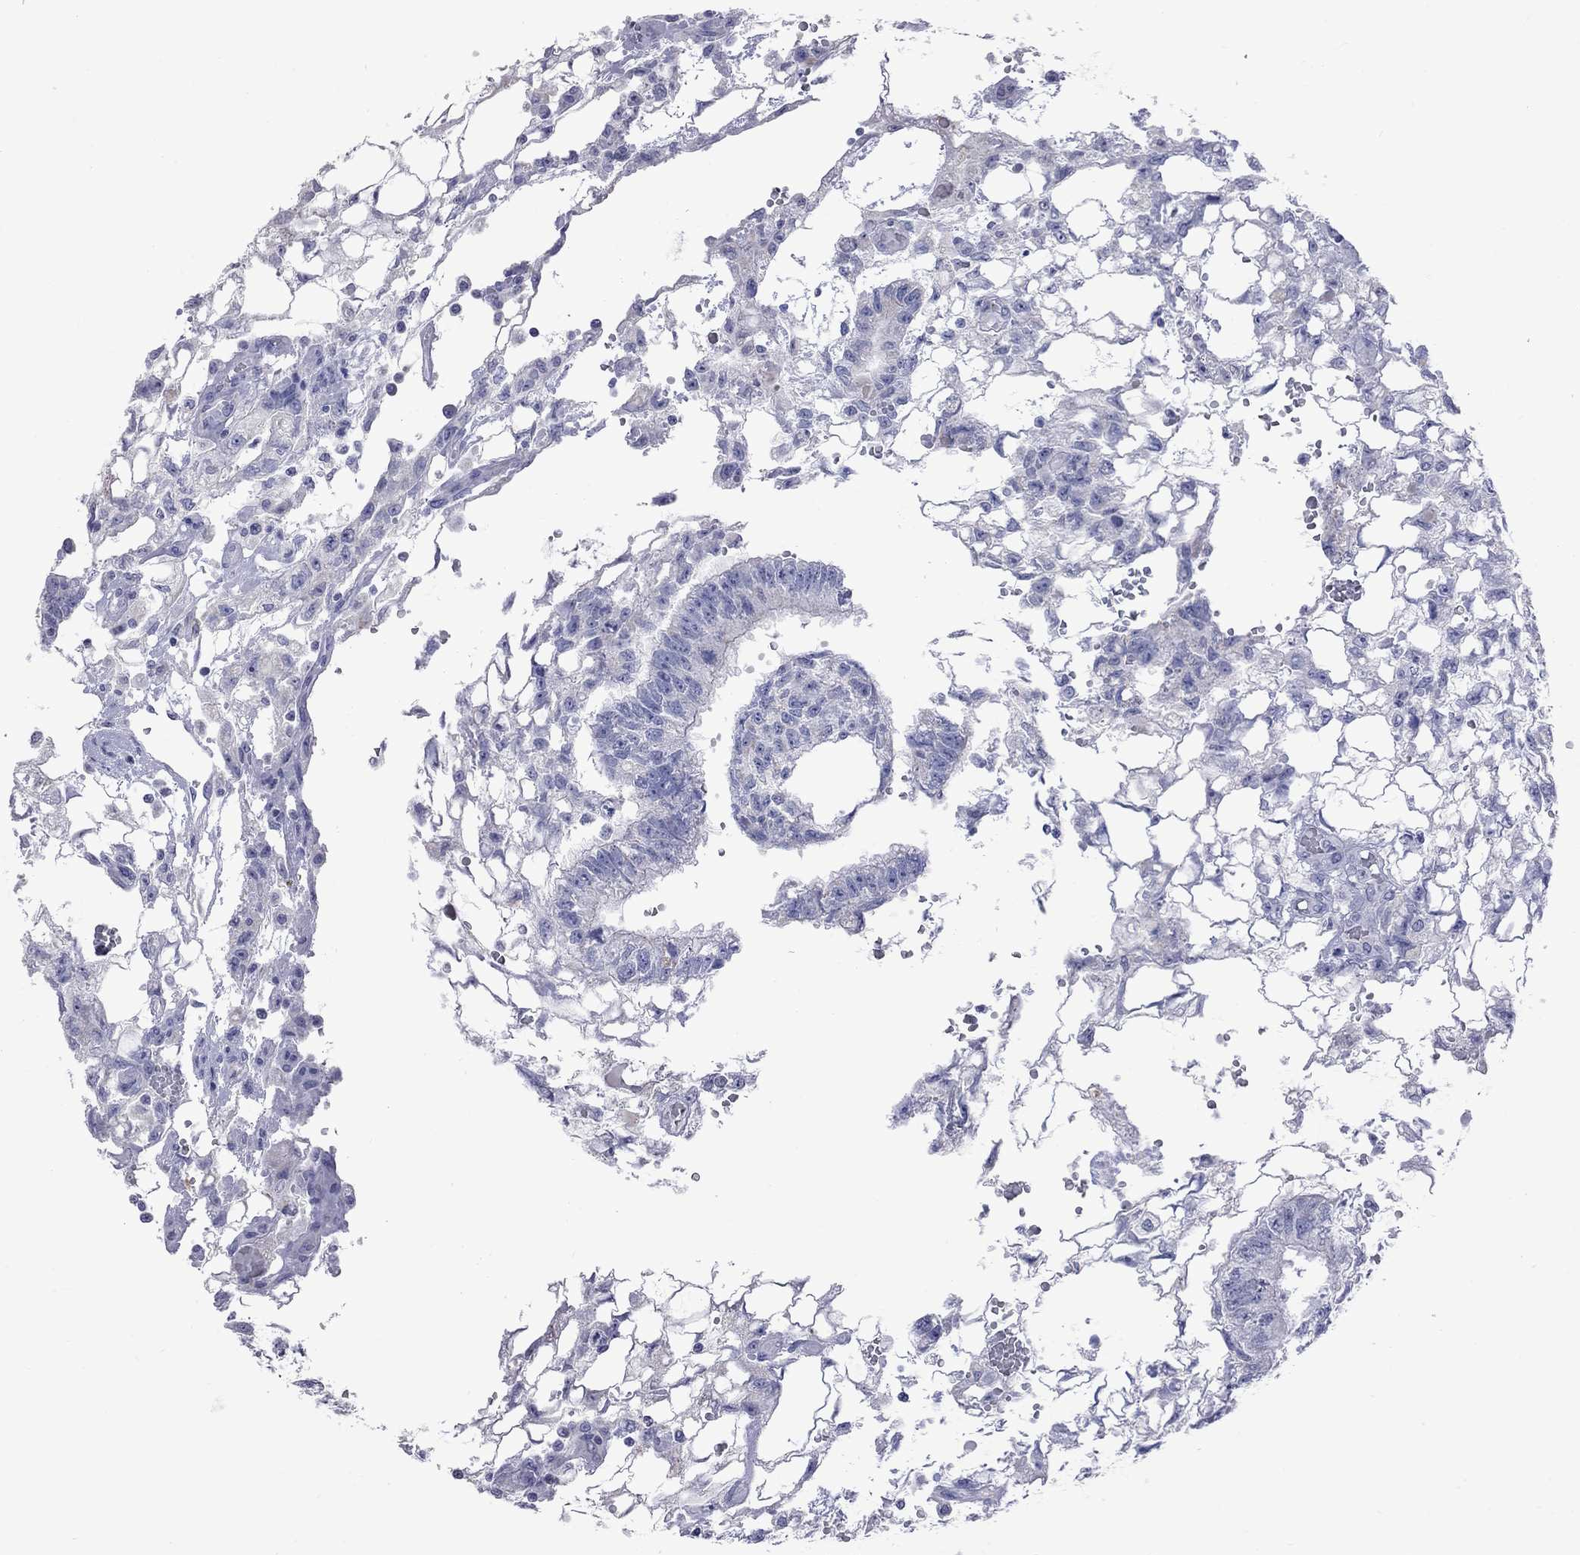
{"staining": {"intensity": "negative", "quantity": "none", "location": "none"}, "tissue": "testis cancer", "cell_type": "Tumor cells", "image_type": "cancer", "snomed": [{"axis": "morphology", "description": "Carcinoma, Embryonal, NOS"}, {"axis": "topography", "description": "Testis"}], "caption": "Photomicrograph shows no significant protein positivity in tumor cells of testis cancer (embryonal carcinoma). The staining was performed using DAB to visualize the protein expression in brown, while the nuclei were stained in blue with hematoxylin (Magnification: 20x).", "gene": "KCND2", "patient": {"sex": "male", "age": 32}}